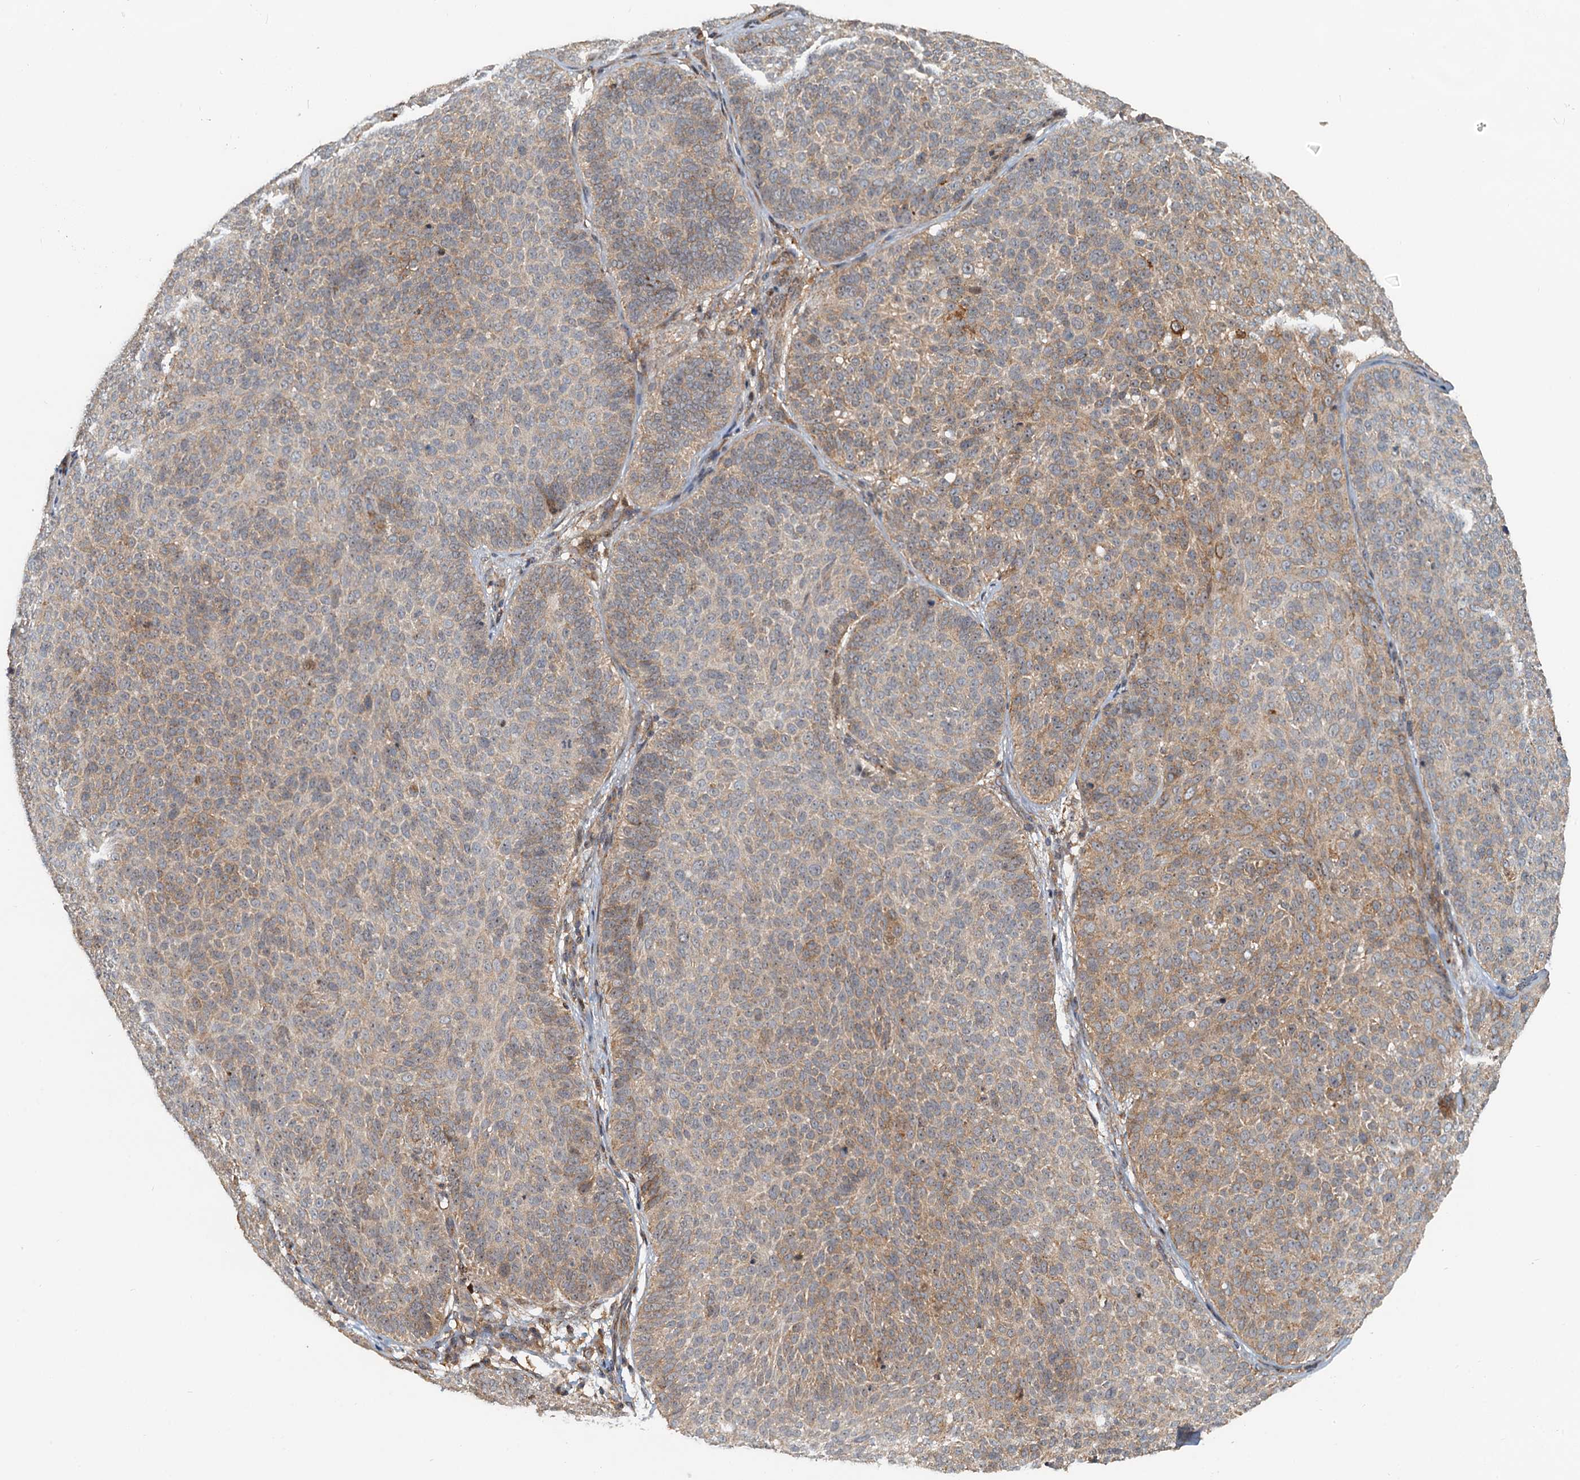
{"staining": {"intensity": "weak", "quantity": "25%-75%", "location": "cytoplasmic/membranous"}, "tissue": "skin cancer", "cell_type": "Tumor cells", "image_type": "cancer", "snomed": [{"axis": "morphology", "description": "Basal cell carcinoma"}, {"axis": "topography", "description": "Skin"}], "caption": "Skin cancer (basal cell carcinoma) stained with immunohistochemistry exhibits weak cytoplasmic/membranous positivity in about 25%-75% of tumor cells.", "gene": "TOLLIP", "patient": {"sex": "male", "age": 85}}